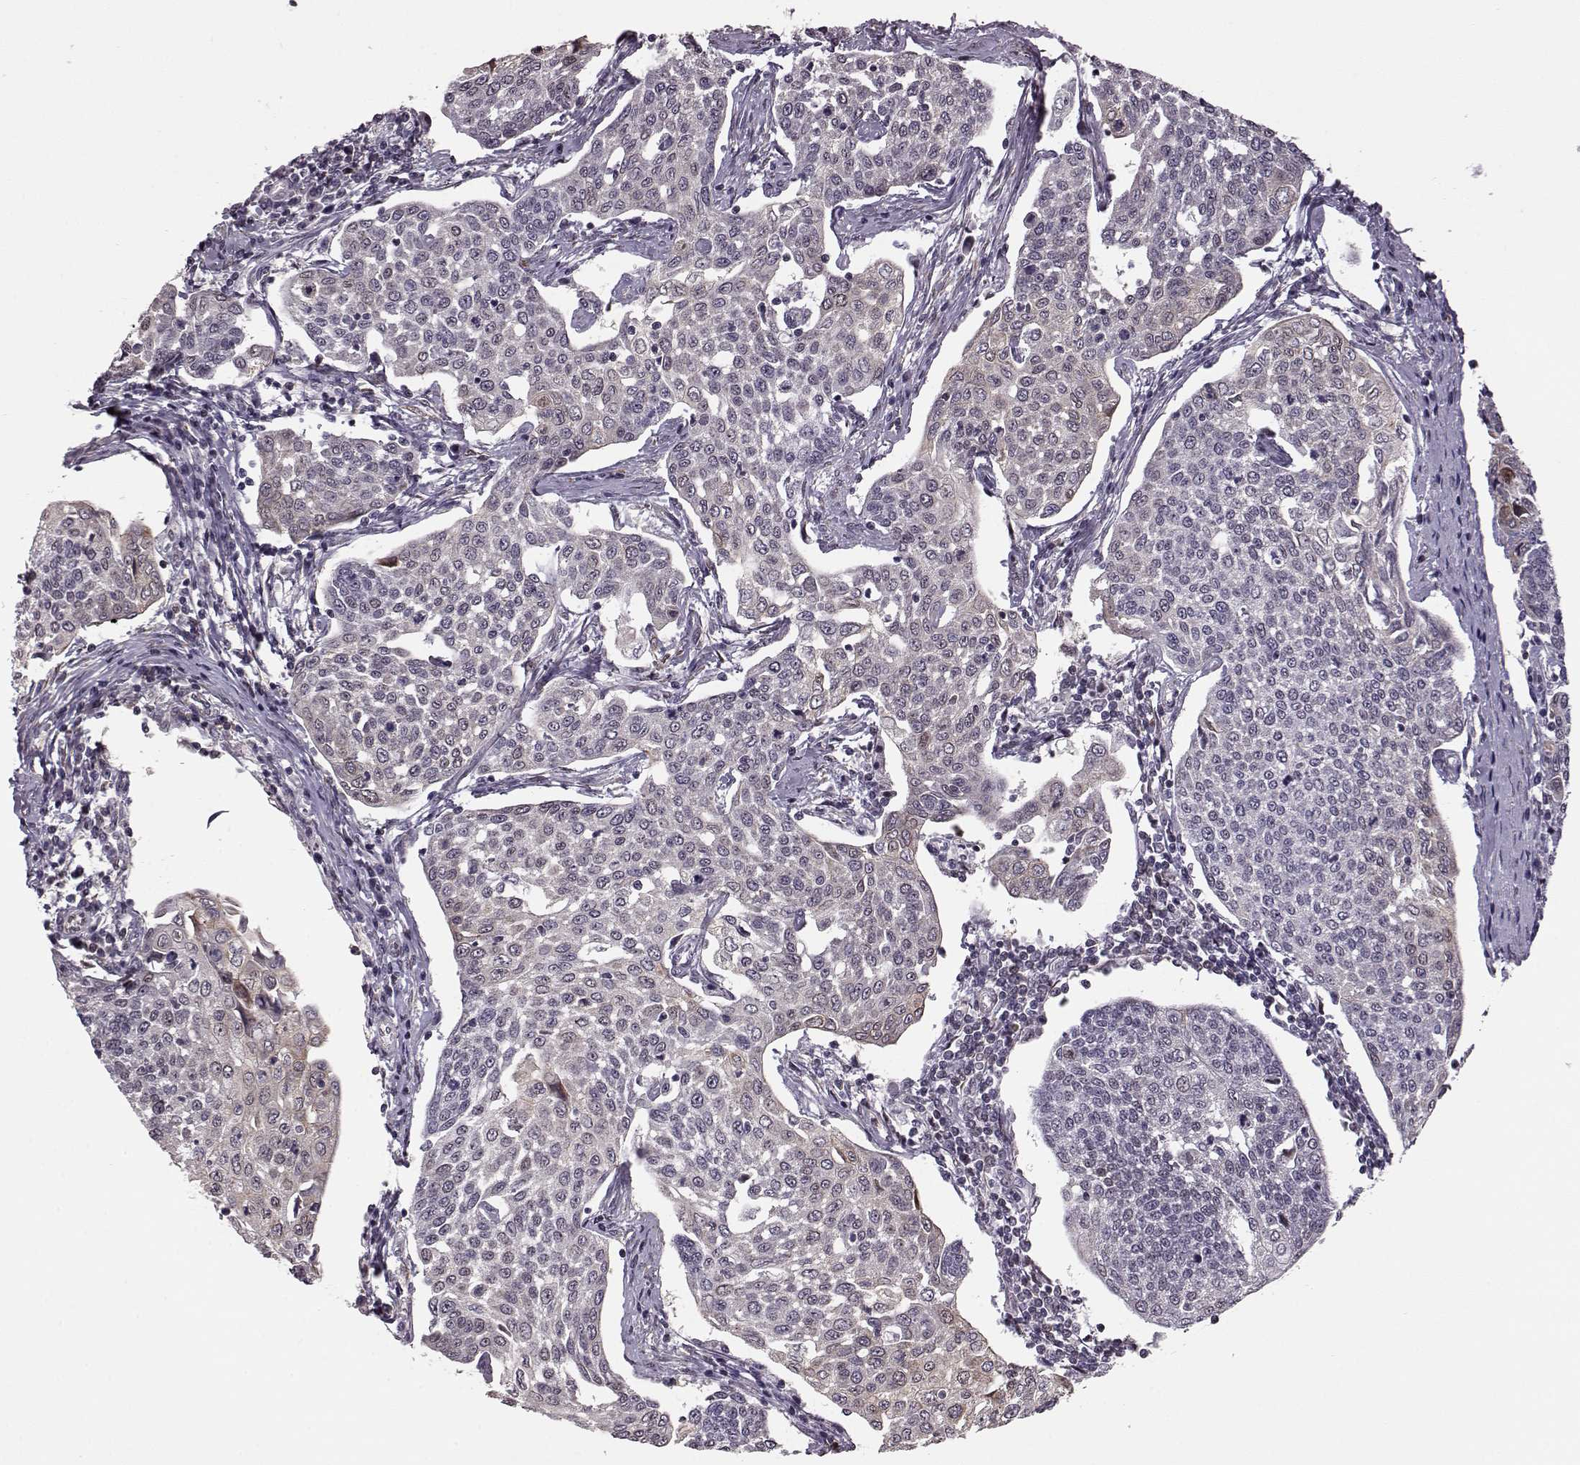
{"staining": {"intensity": "weak", "quantity": "<25%", "location": "cytoplasmic/membranous,nuclear"}, "tissue": "cervical cancer", "cell_type": "Tumor cells", "image_type": "cancer", "snomed": [{"axis": "morphology", "description": "Squamous cell carcinoma, NOS"}, {"axis": "topography", "description": "Cervix"}], "caption": "The immunohistochemistry histopathology image has no significant positivity in tumor cells of cervical cancer tissue. (Brightfield microscopy of DAB IHC at high magnification).", "gene": "KLF6", "patient": {"sex": "female", "age": 34}}